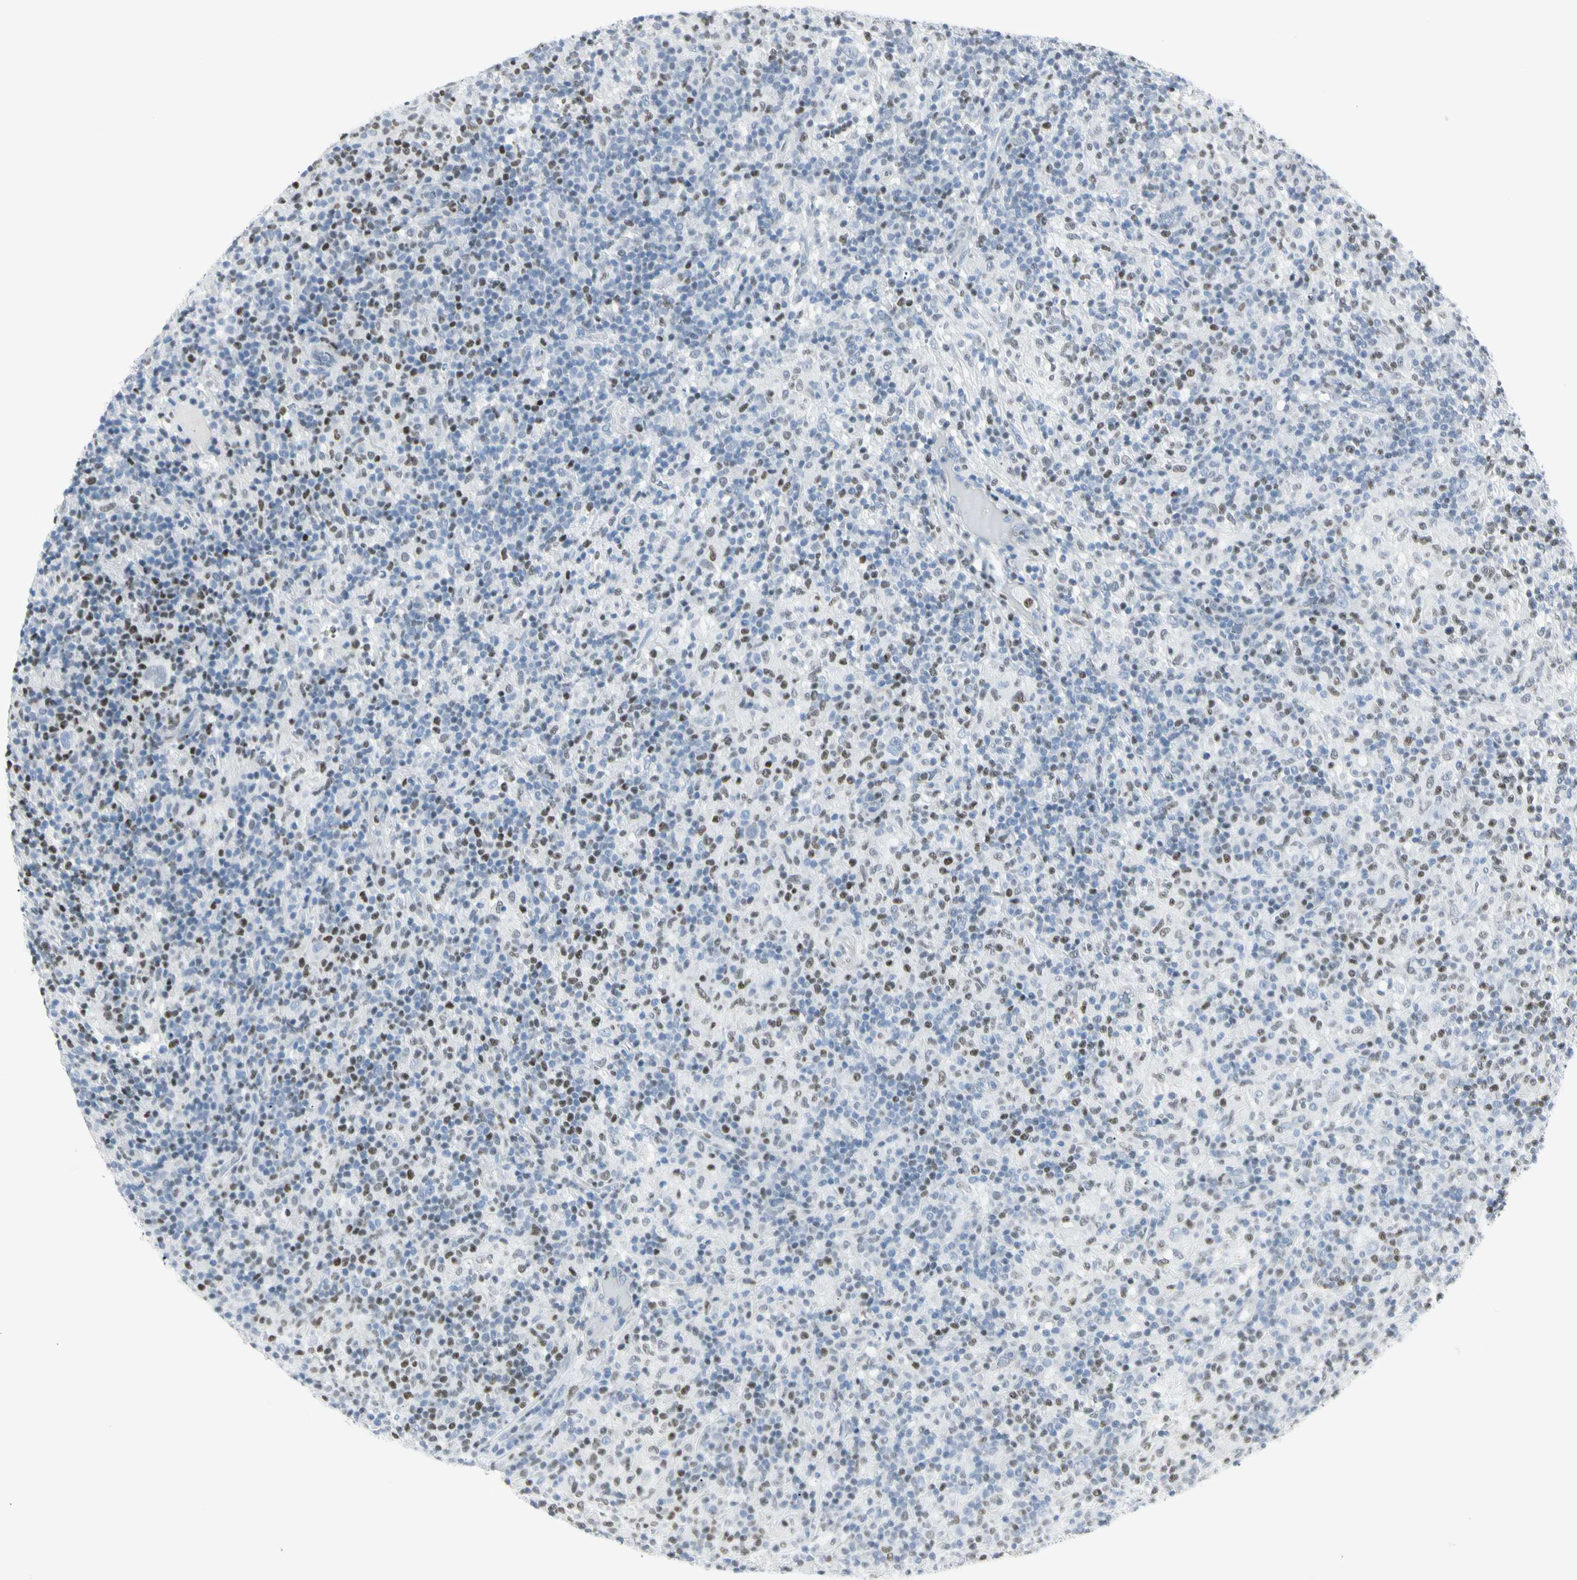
{"staining": {"intensity": "negative", "quantity": "none", "location": "none"}, "tissue": "lymphoma", "cell_type": "Tumor cells", "image_type": "cancer", "snomed": [{"axis": "morphology", "description": "Hodgkin's disease, NOS"}, {"axis": "topography", "description": "Lymph node"}], "caption": "High magnification brightfield microscopy of lymphoma stained with DAB (3,3'-diaminobenzidine) (brown) and counterstained with hematoxylin (blue): tumor cells show no significant positivity.", "gene": "ZBTB7B", "patient": {"sex": "male", "age": 70}}